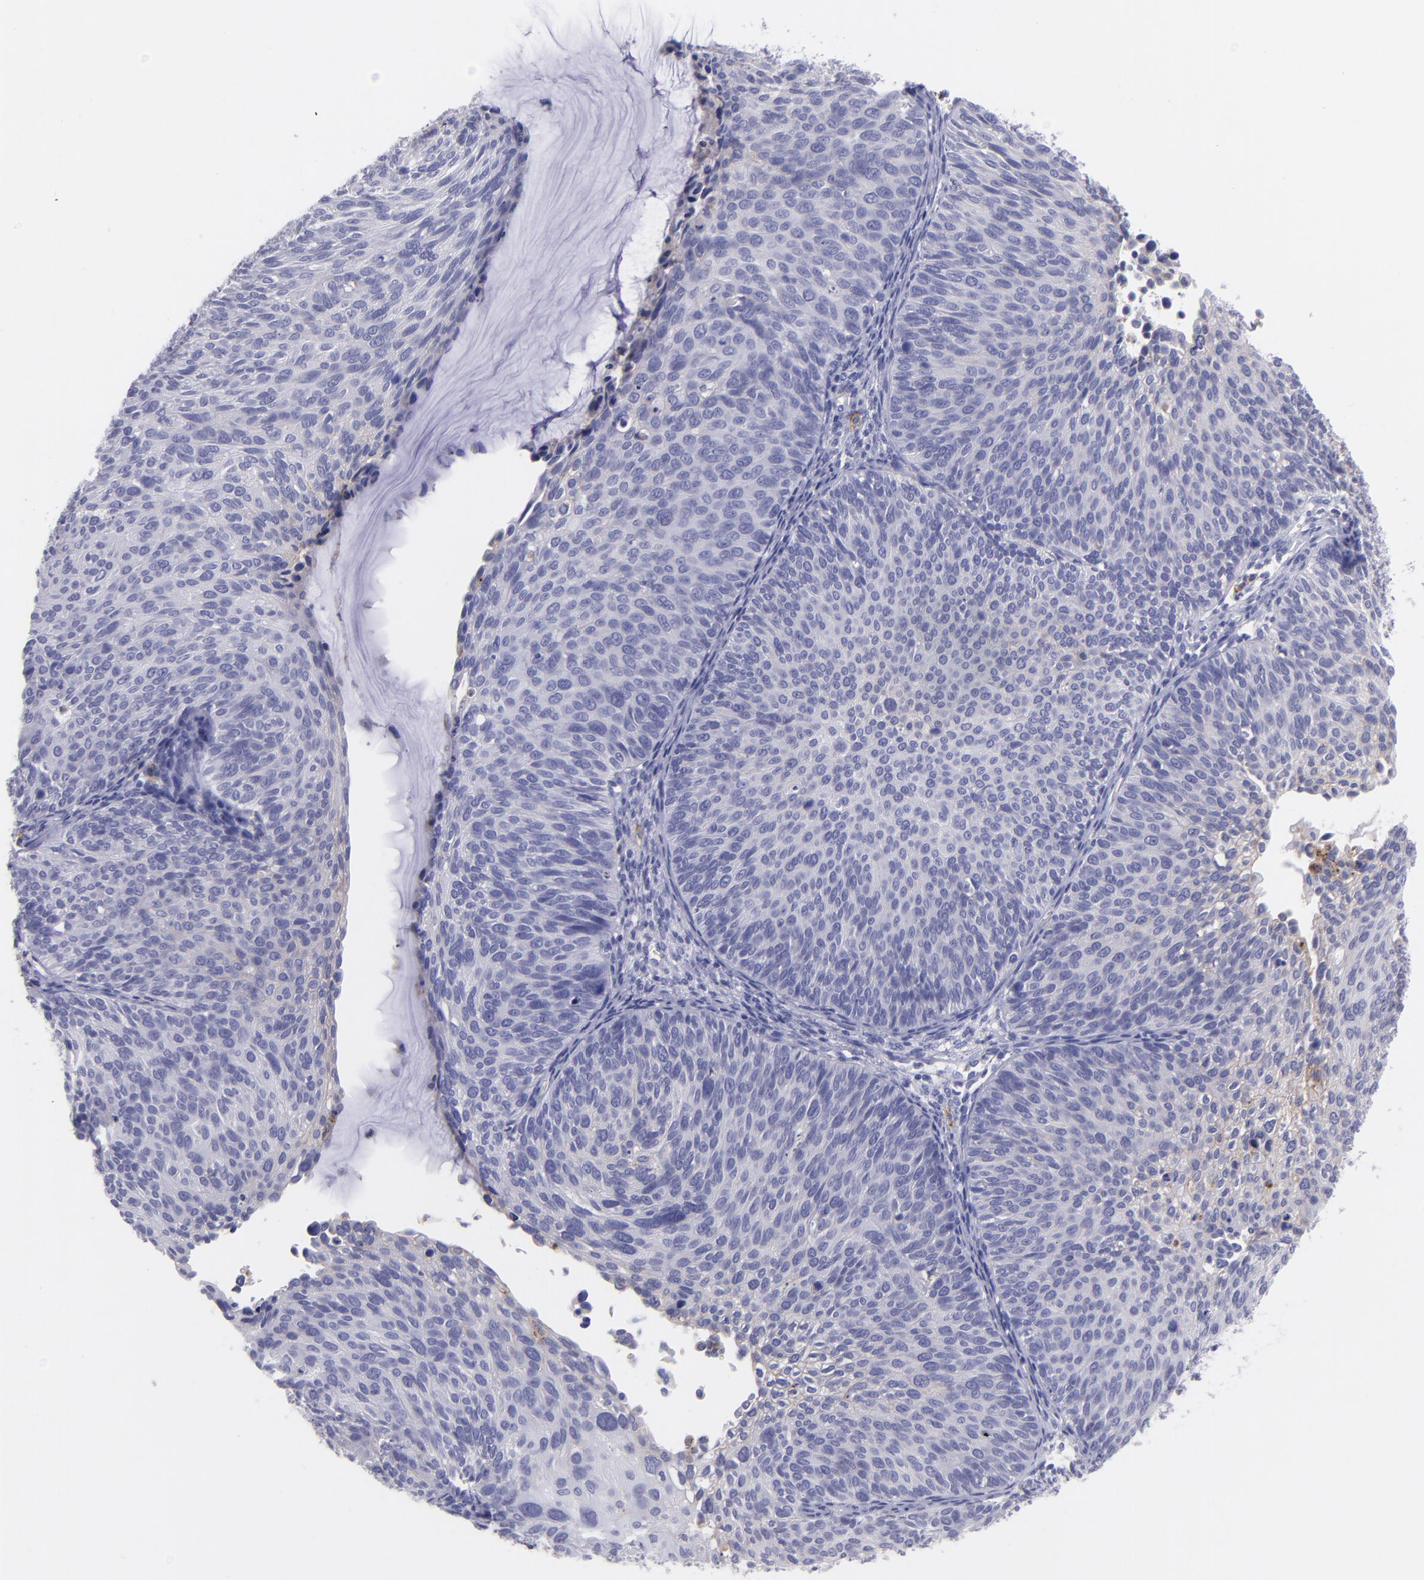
{"staining": {"intensity": "negative", "quantity": "none", "location": "none"}, "tissue": "cervical cancer", "cell_type": "Tumor cells", "image_type": "cancer", "snomed": [{"axis": "morphology", "description": "Squamous cell carcinoma, NOS"}, {"axis": "topography", "description": "Cervix"}], "caption": "An IHC histopathology image of cervical cancer is shown. There is no staining in tumor cells of cervical cancer.", "gene": "CD82", "patient": {"sex": "female", "age": 36}}